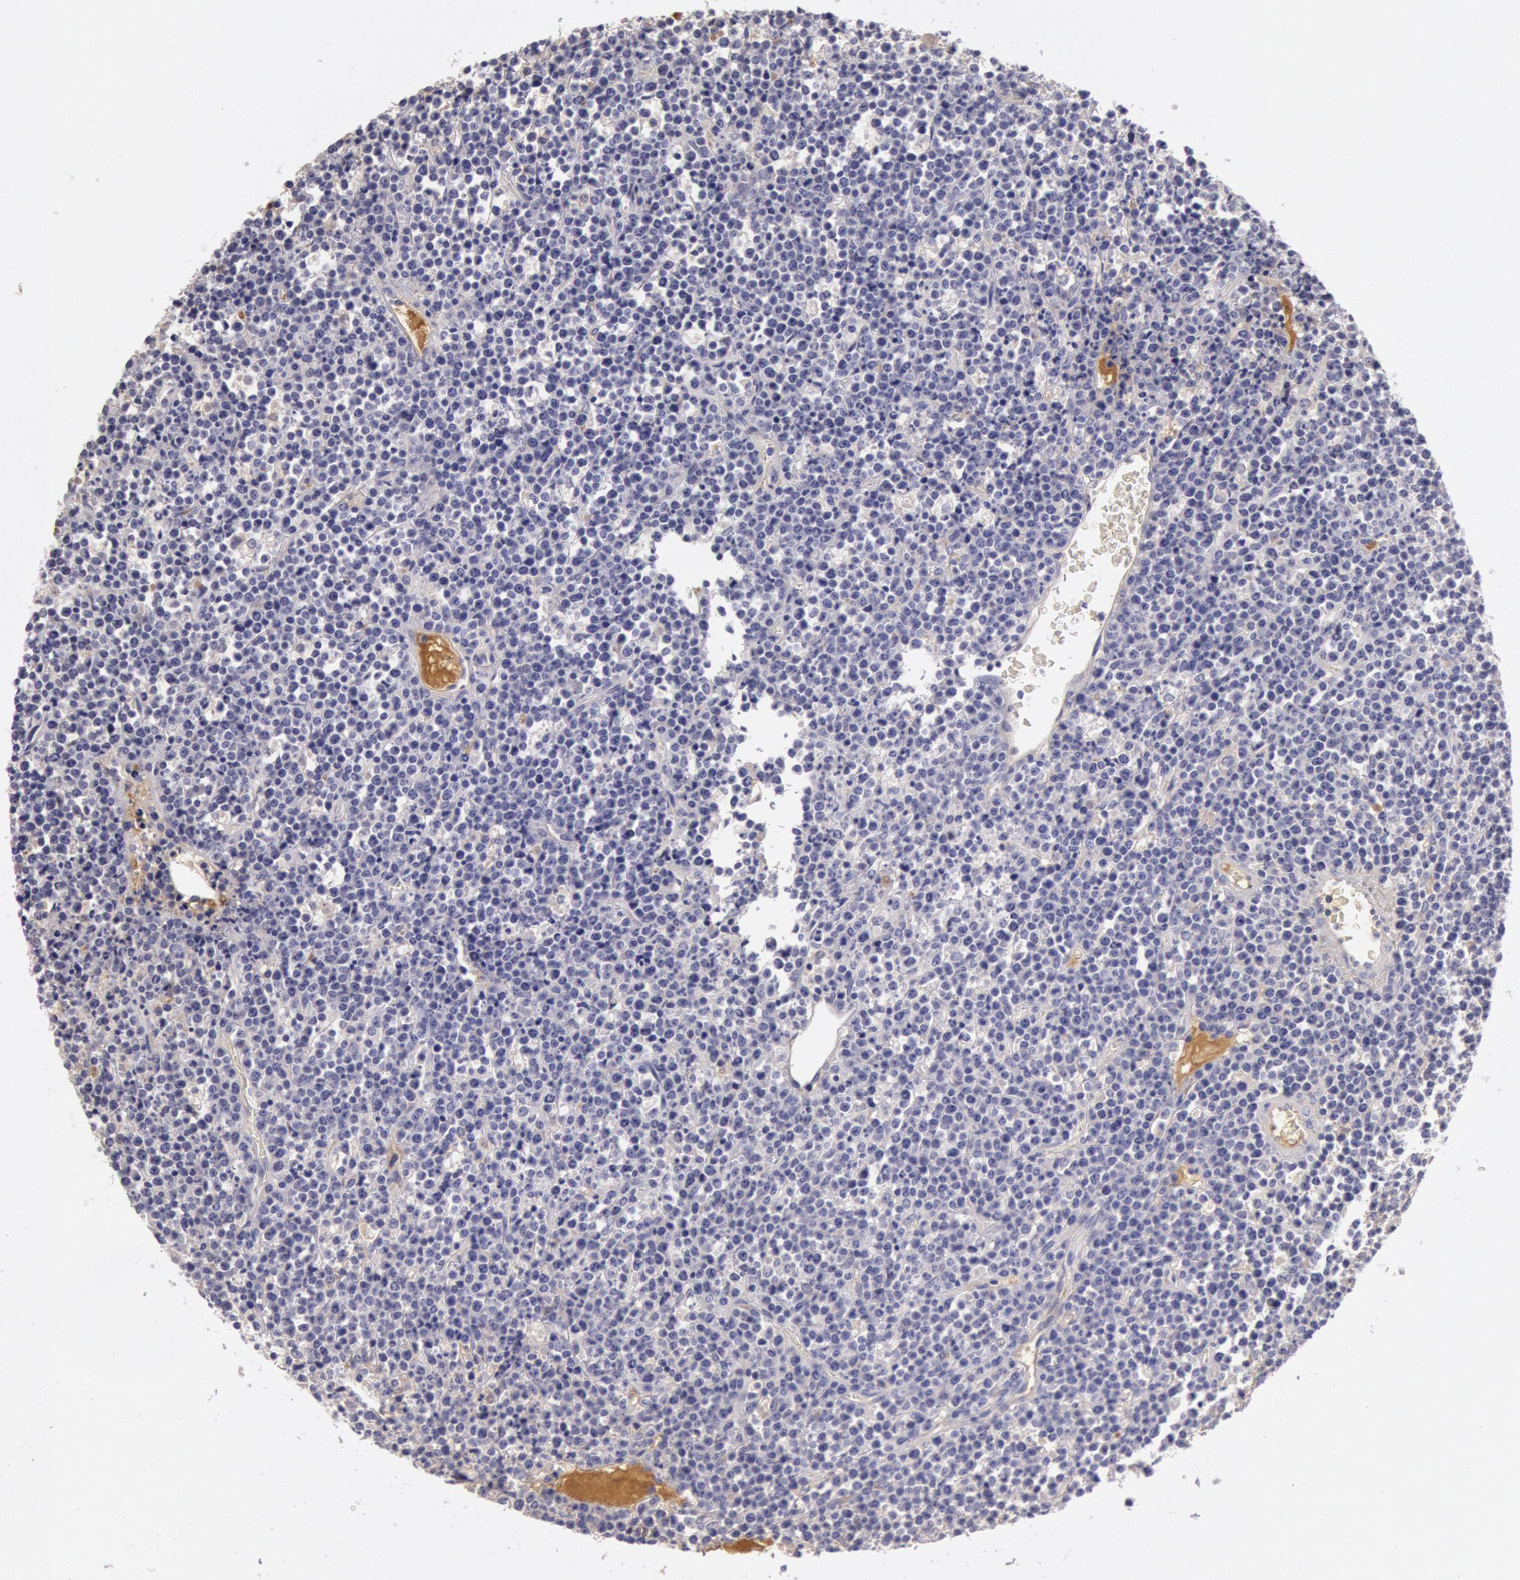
{"staining": {"intensity": "negative", "quantity": "none", "location": "none"}, "tissue": "lymphoma", "cell_type": "Tumor cells", "image_type": "cancer", "snomed": [{"axis": "morphology", "description": "Malignant lymphoma, non-Hodgkin's type, High grade"}, {"axis": "topography", "description": "Ovary"}], "caption": "DAB immunohistochemical staining of high-grade malignant lymphoma, non-Hodgkin's type reveals no significant staining in tumor cells.", "gene": "C1R", "patient": {"sex": "female", "age": 56}}